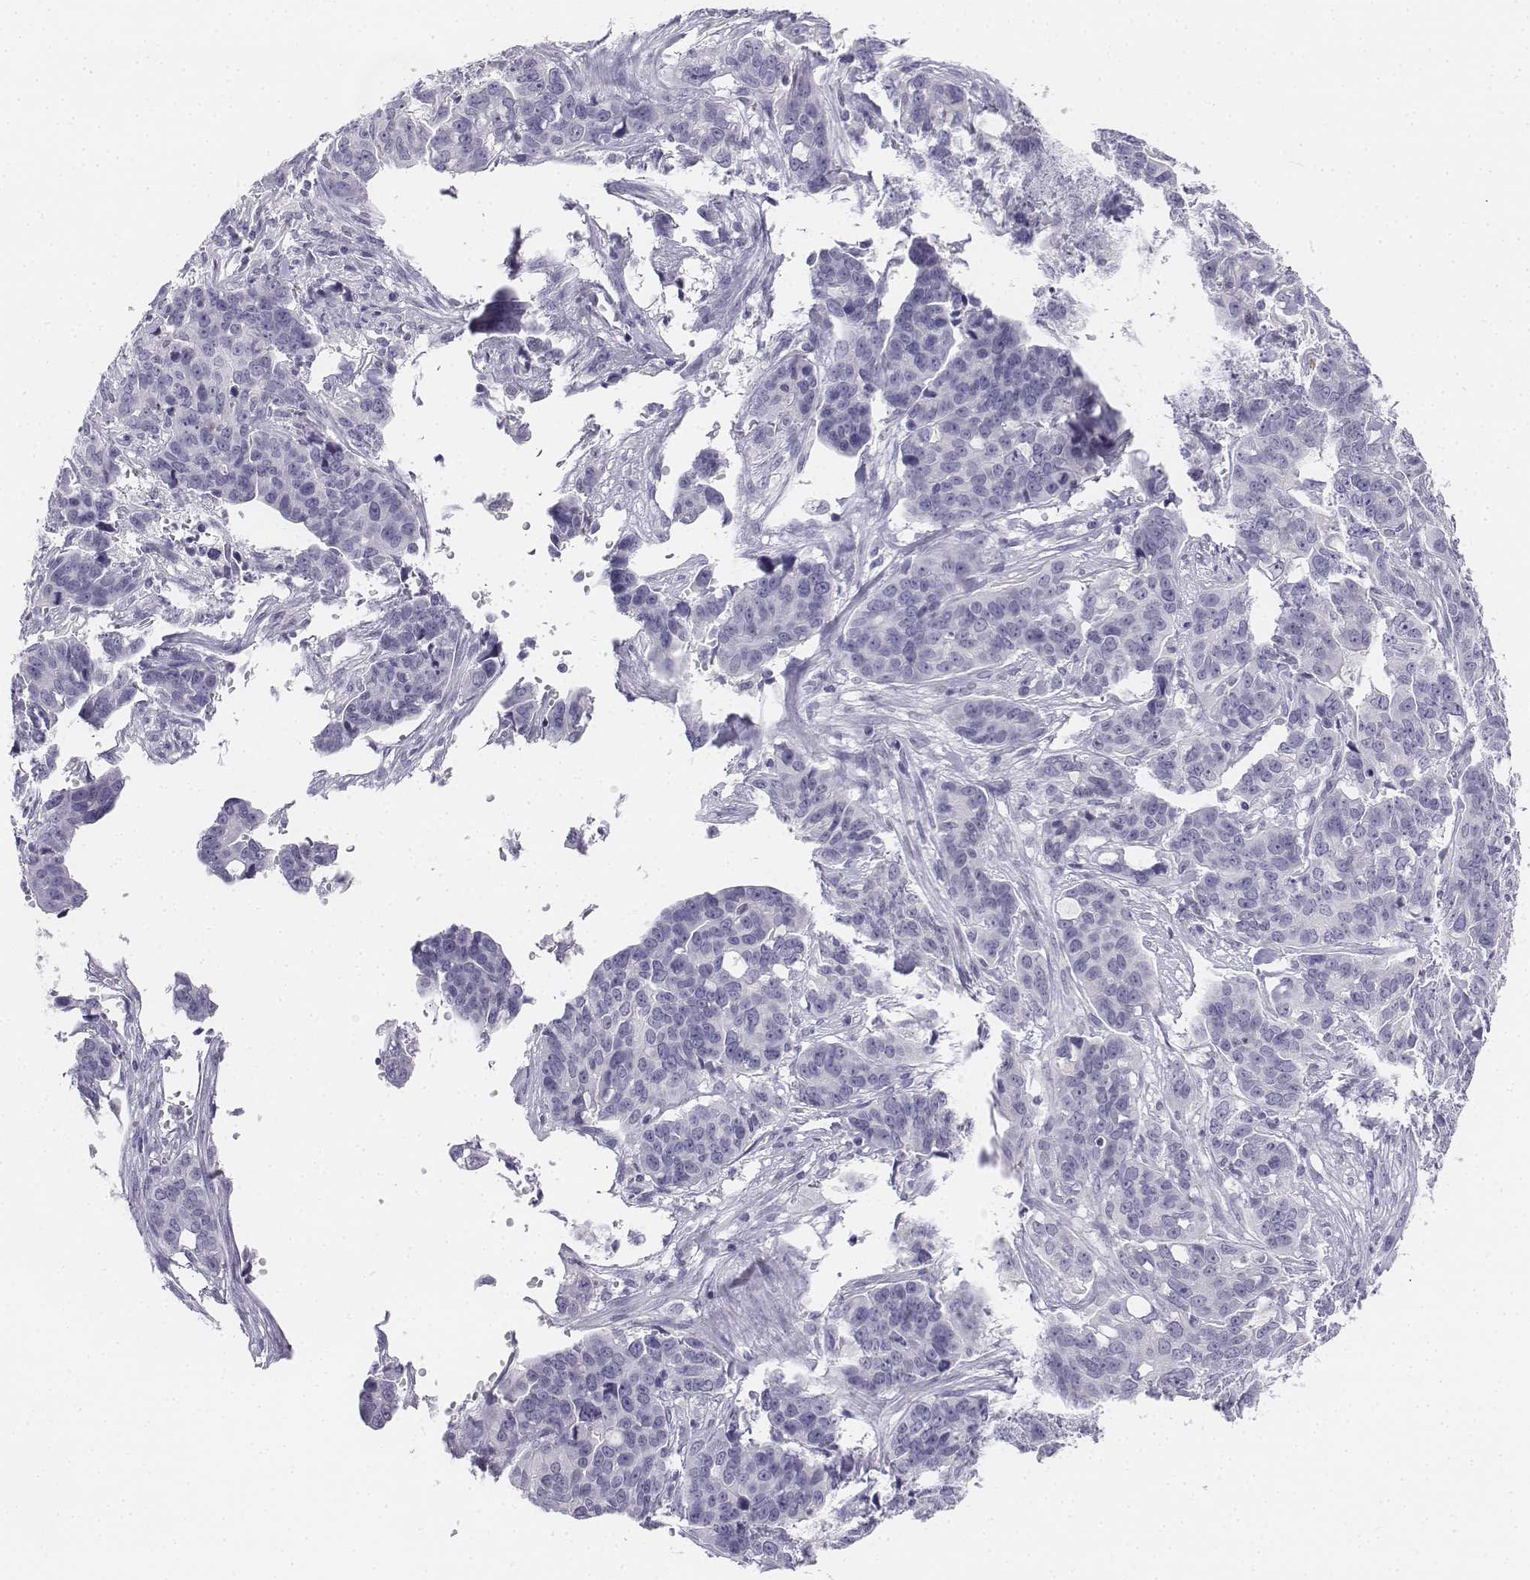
{"staining": {"intensity": "negative", "quantity": "none", "location": "none"}, "tissue": "ovarian cancer", "cell_type": "Tumor cells", "image_type": "cancer", "snomed": [{"axis": "morphology", "description": "Carcinoma, endometroid"}, {"axis": "topography", "description": "Ovary"}], "caption": "A high-resolution micrograph shows immunohistochemistry staining of ovarian cancer, which shows no significant expression in tumor cells. The staining is performed using DAB (3,3'-diaminobenzidine) brown chromogen with nuclei counter-stained in using hematoxylin.", "gene": "UCN2", "patient": {"sex": "female", "age": 78}}